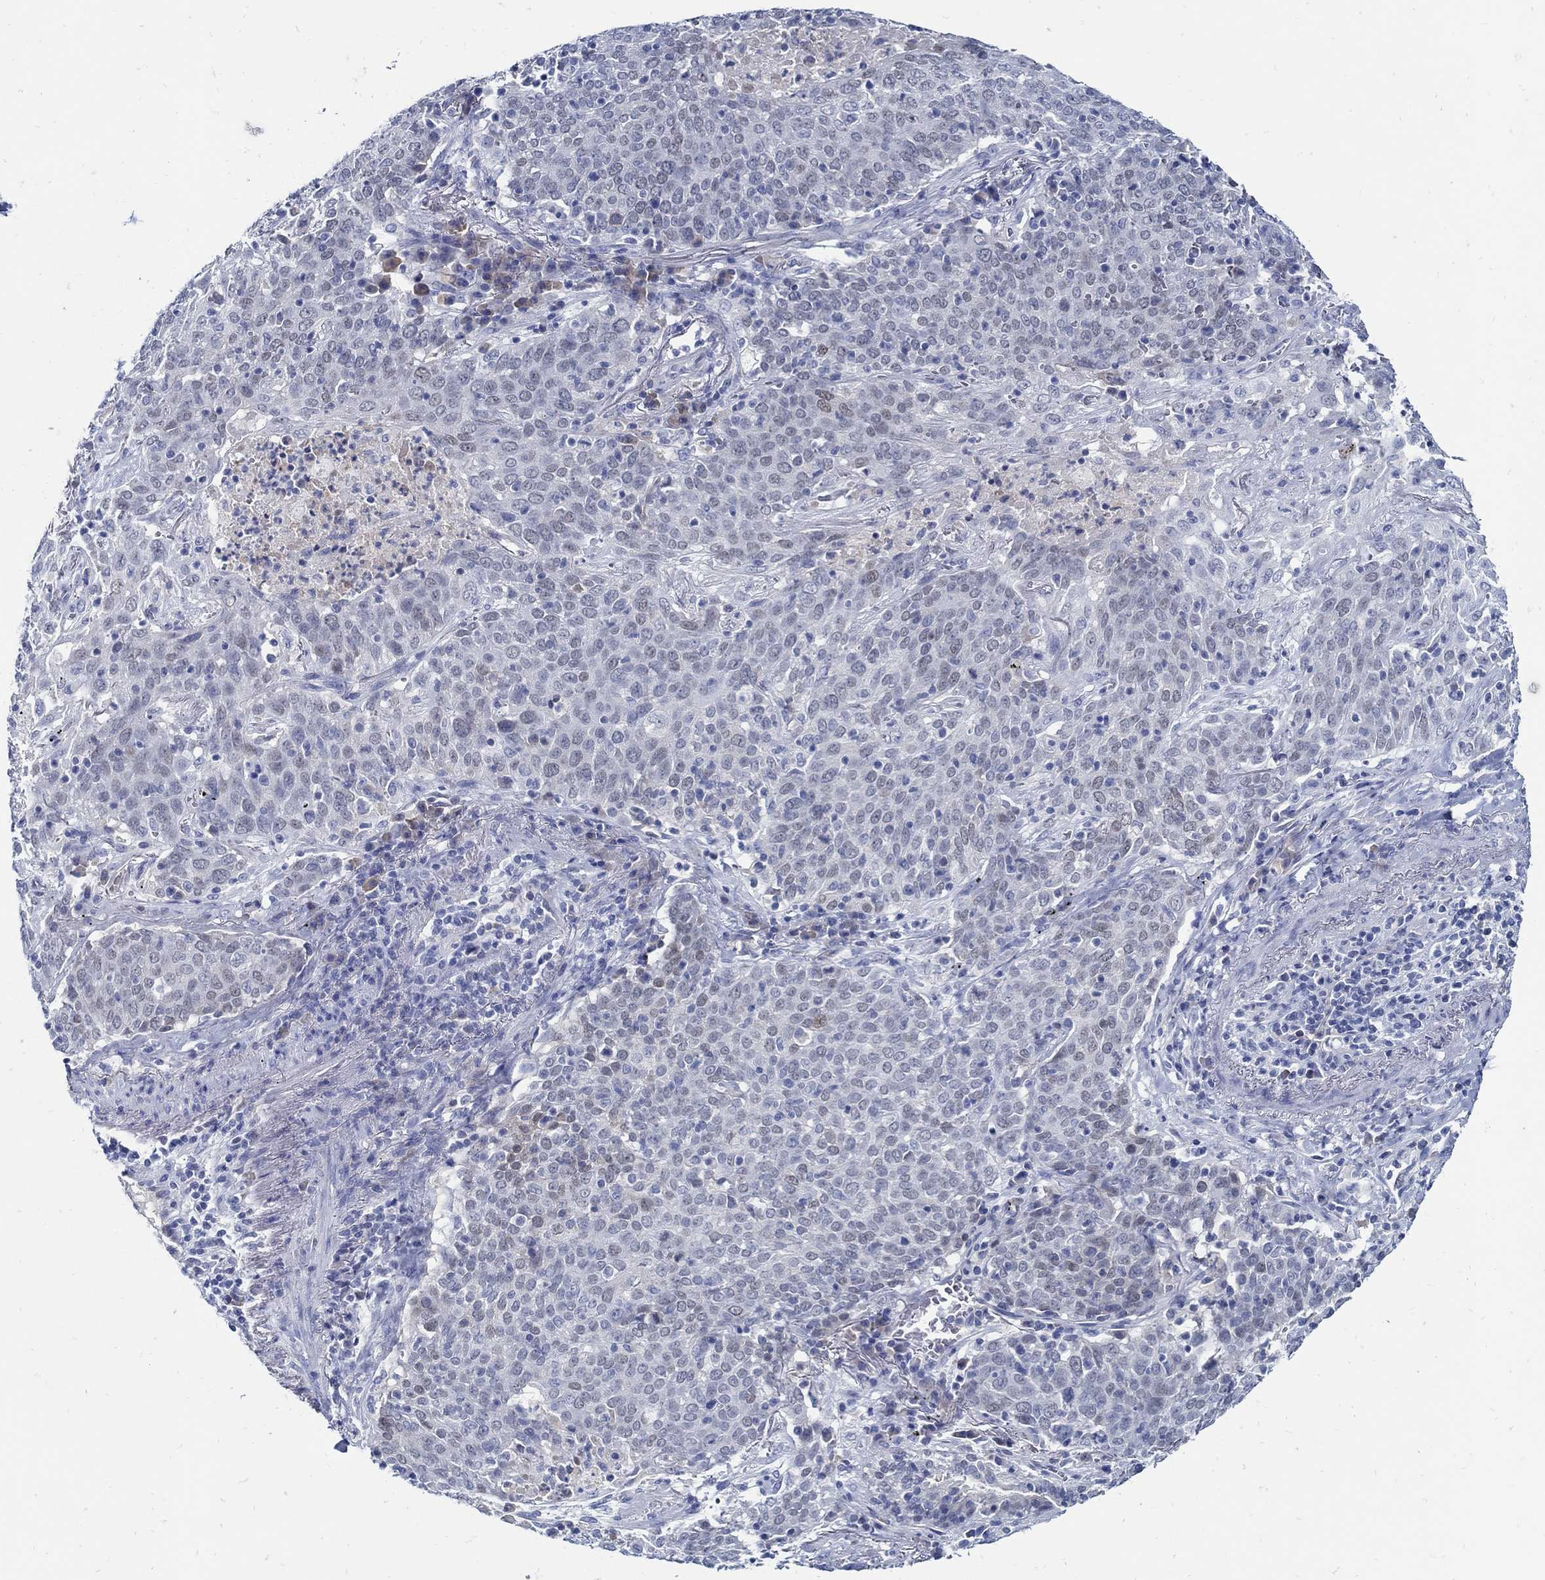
{"staining": {"intensity": "weak", "quantity": "<25%", "location": "nuclear"}, "tissue": "lung cancer", "cell_type": "Tumor cells", "image_type": "cancer", "snomed": [{"axis": "morphology", "description": "Squamous cell carcinoma, NOS"}, {"axis": "topography", "description": "Lung"}], "caption": "An image of lung cancer (squamous cell carcinoma) stained for a protein shows no brown staining in tumor cells. (DAB IHC, high magnification).", "gene": "PAX9", "patient": {"sex": "male", "age": 82}}